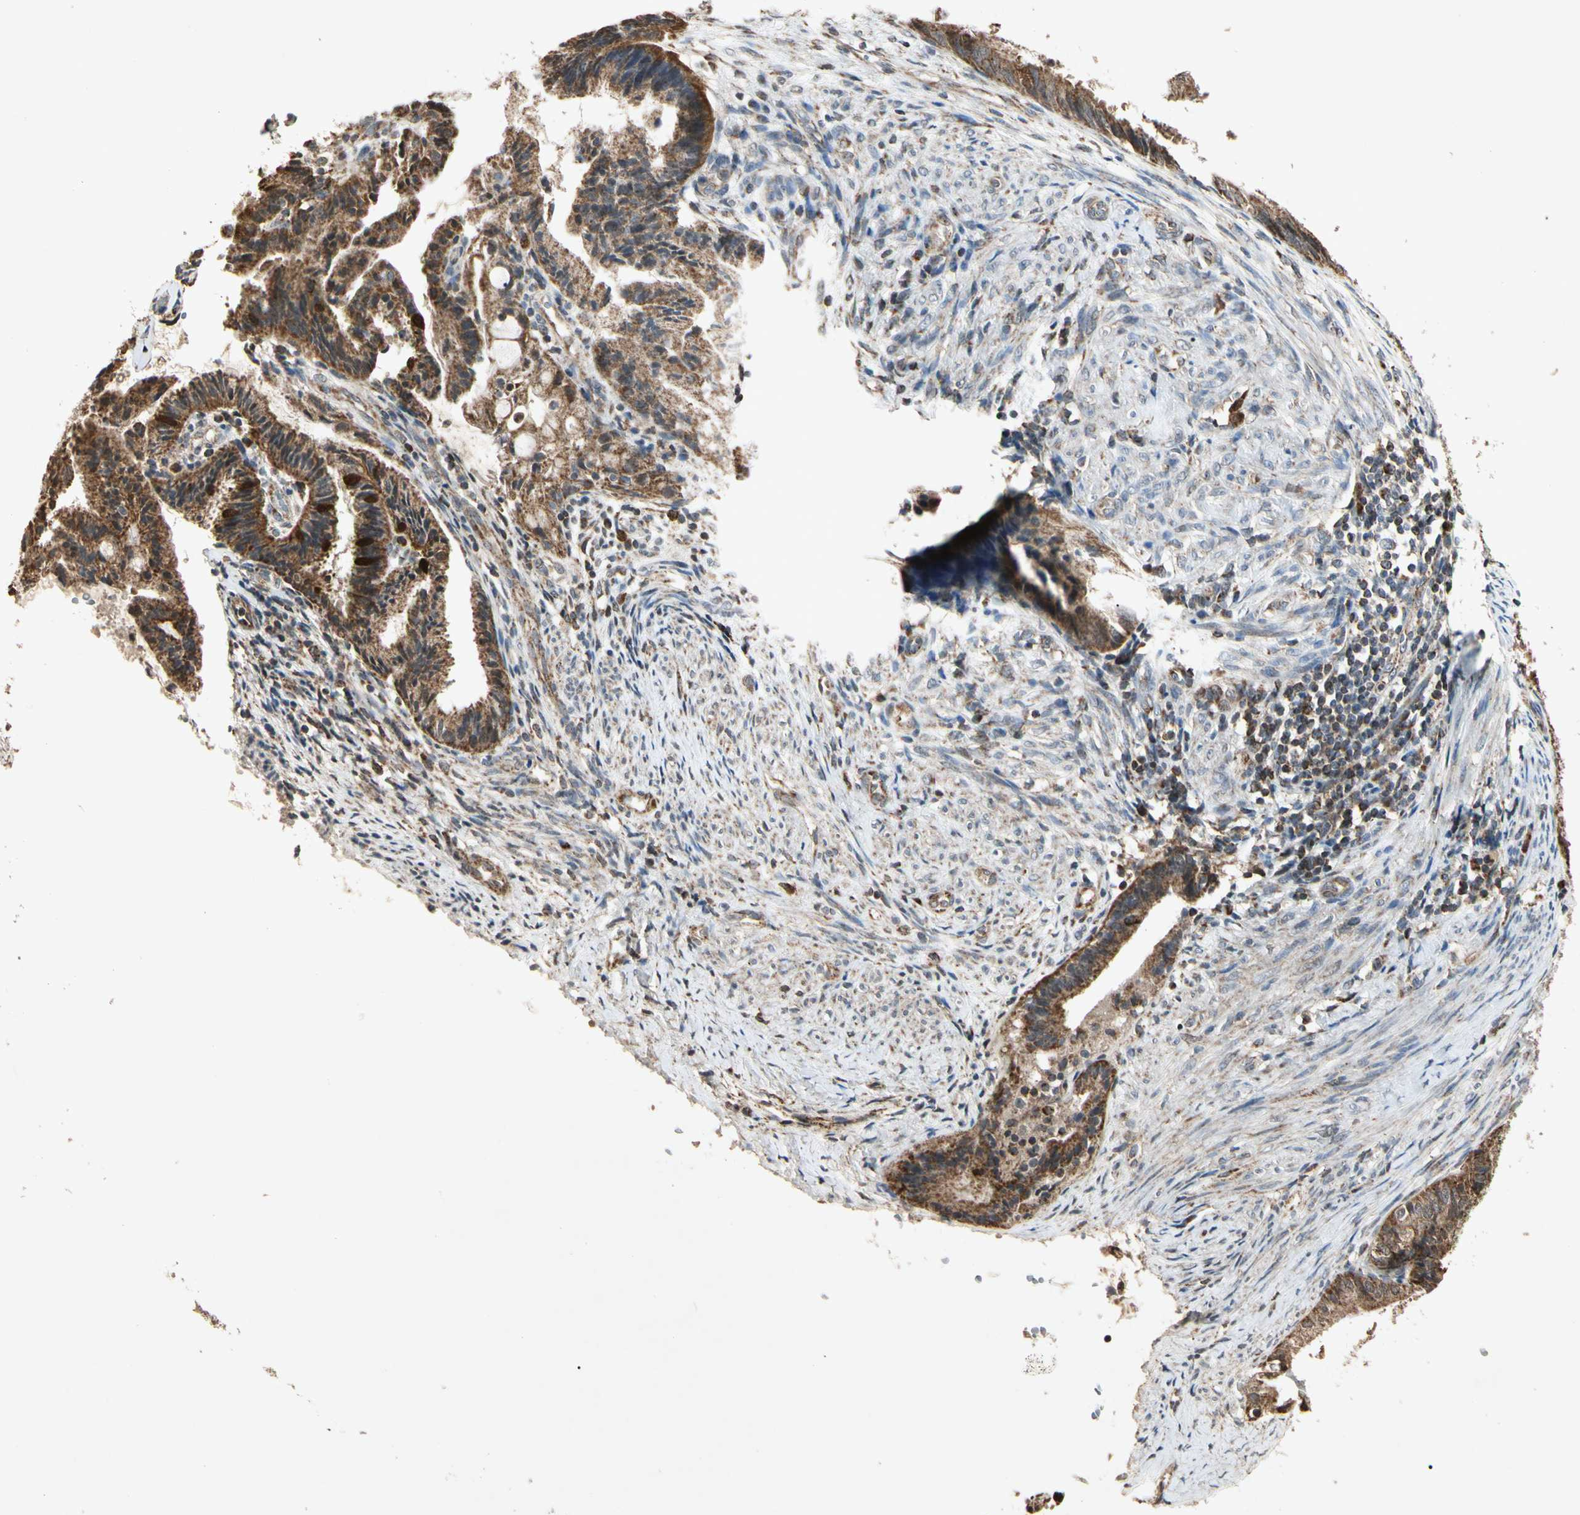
{"staining": {"intensity": "moderate", "quantity": "25%-75%", "location": "cytoplasmic/membranous,nuclear"}, "tissue": "endometrial cancer", "cell_type": "Tumor cells", "image_type": "cancer", "snomed": [{"axis": "morphology", "description": "Adenocarcinoma, NOS"}, {"axis": "topography", "description": "Endometrium"}], "caption": "Adenocarcinoma (endometrial) tissue shows moderate cytoplasmic/membranous and nuclear positivity in about 25%-75% of tumor cells, visualized by immunohistochemistry.", "gene": "PRDX5", "patient": {"sex": "female", "age": 86}}